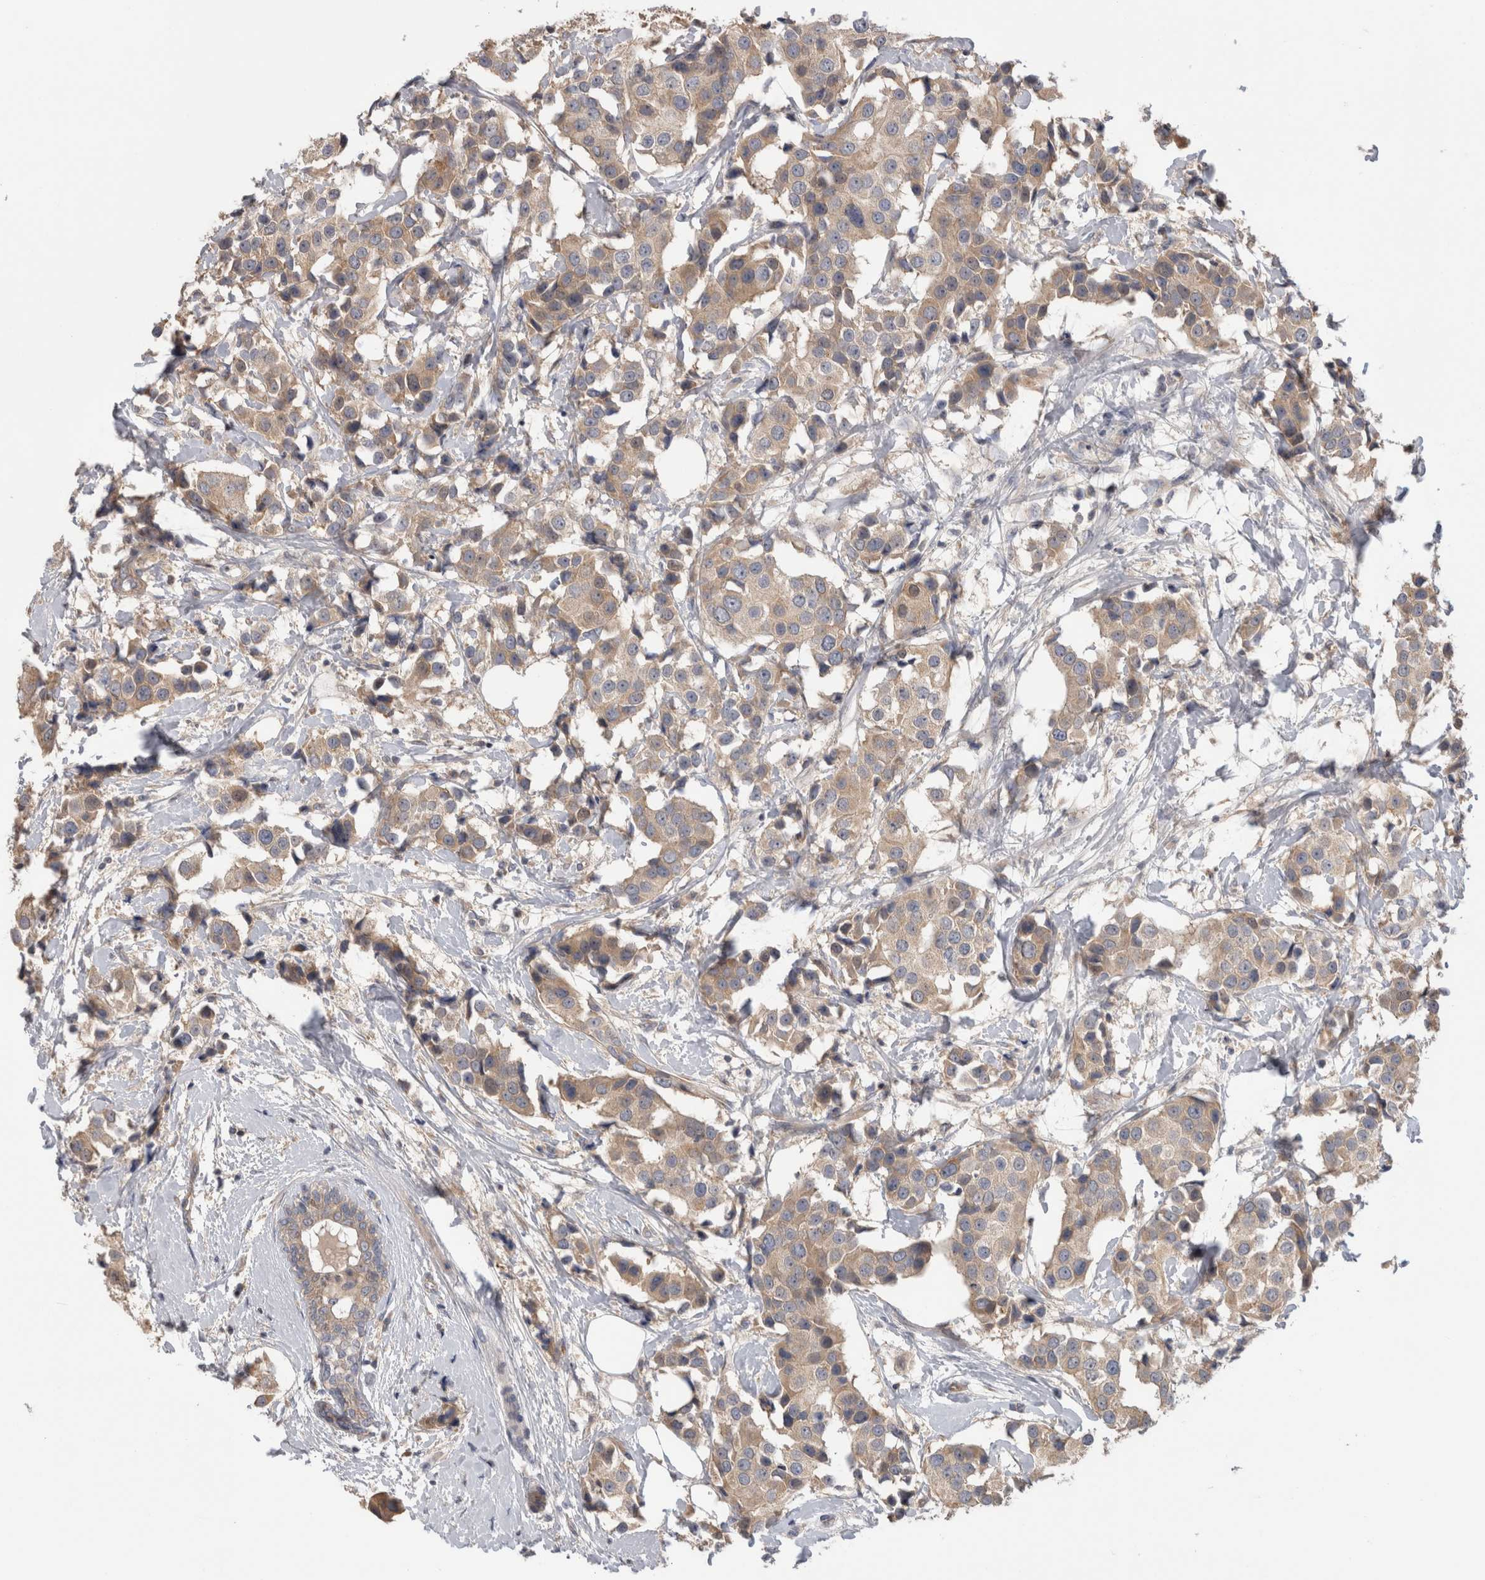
{"staining": {"intensity": "weak", "quantity": ">75%", "location": "cytoplasmic/membranous"}, "tissue": "breast cancer", "cell_type": "Tumor cells", "image_type": "cancer", "snomed": [{"axis": "morphology", "description": "Normal tissue, NOS"}, {"axis": "morphology", "description": "Duct carcinoma"}, {"axis": "topography", "description": "Breast"}], "caption": "A photomicrograph of human breast invasive ductal carcinoma stained for a protein displays weak cytoplasmic/membranous brown staining in tumor cells.", "gene": "TBCE", "patient": {"sex": "female", "age": 39}}